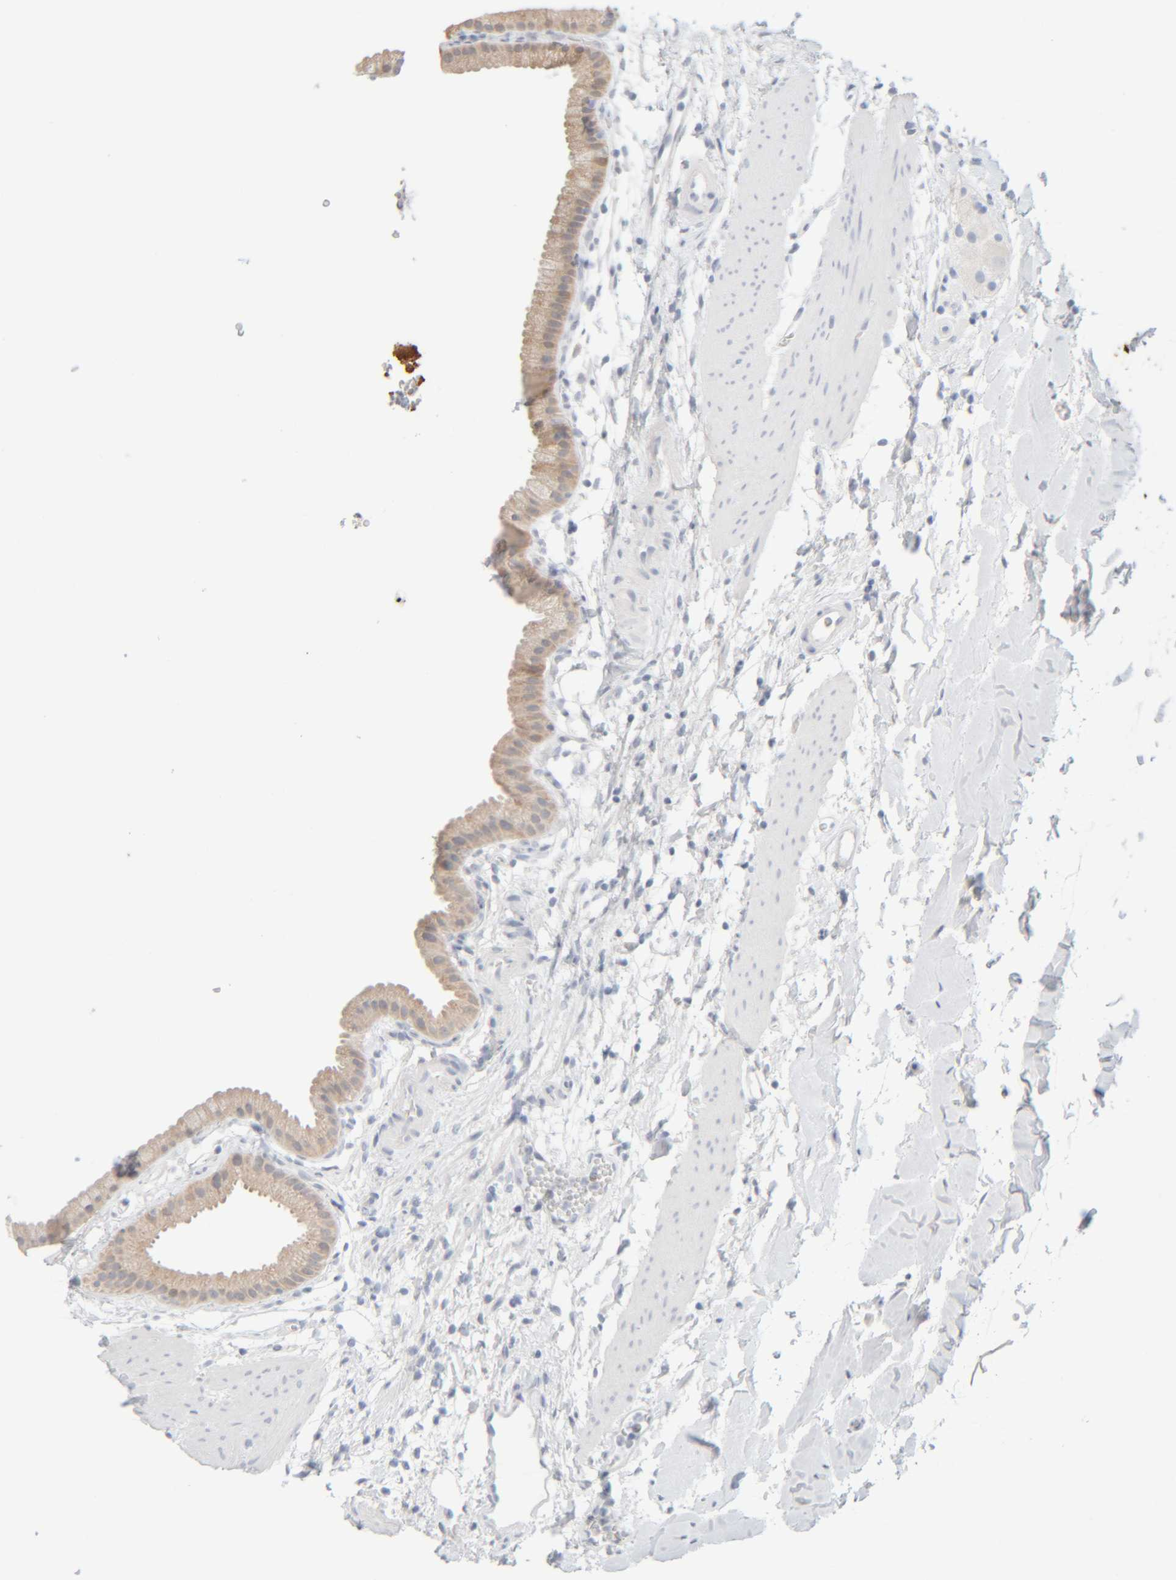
{"staining": {"intensity": "moderate", "quantity": ">75%", "location": "cytoplasmic/membranous"}, "tissue": "gallbladder", "cell_type": "Glandular cells", "image_type": "normal", "snomed": [{"axis": "morphology", "description": "Normal tissue, NOS"}, {"axis": "topography", "description": "Gallbladder"}], "caption": "Protein staining exhibits moderate cytoplasmic/membranous expression in about >75% of glandular cells in unremarkable gallbladder. (Stains: DAB in brown, nuclei in blue, Microscopy: brightfield microscopy at high magnification).", "gene": "RIDA", "patient": {"sex": "female", "age": 64}}